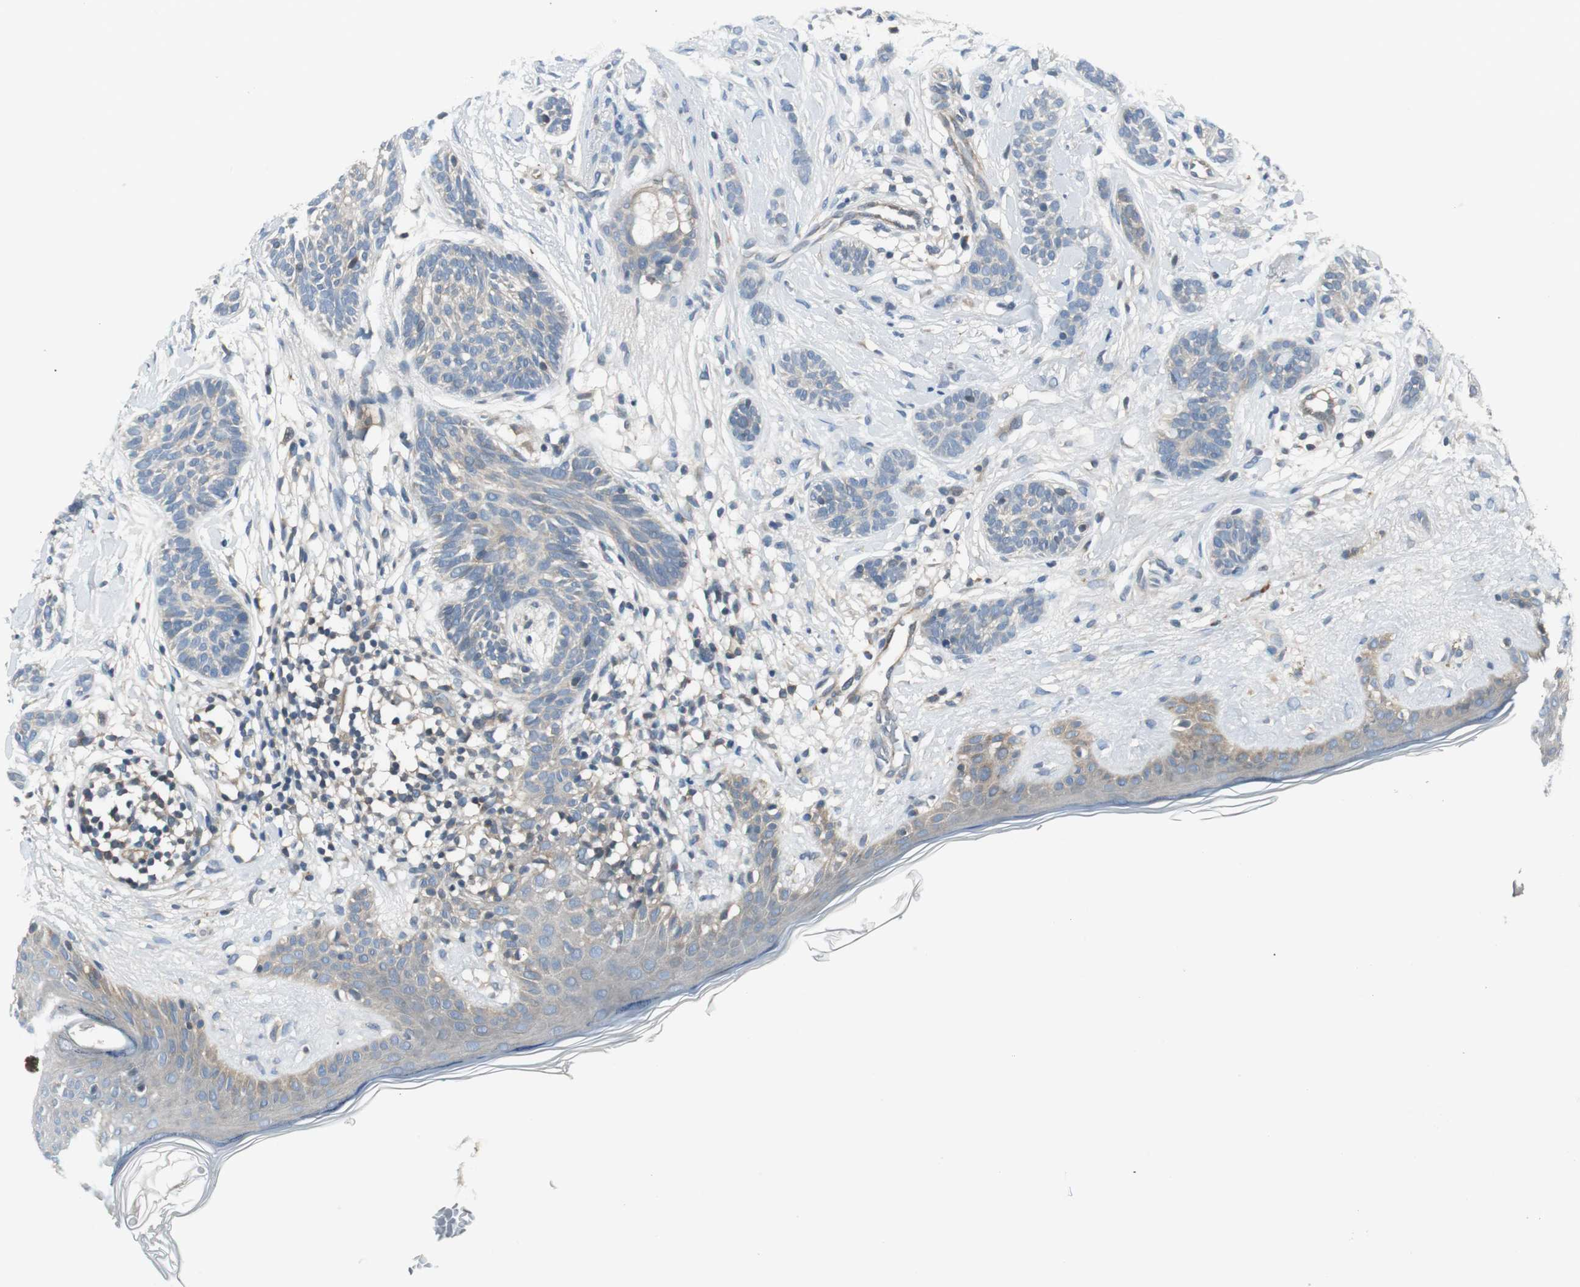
{"staining": {"intensity": "weak", "quantity": ">75%", "location": "cytoplasmic/membranous"}, "tissue": "skin cancer", "cell_type": "Tumor cells", "image_type": "cancer", "snomed": [{"axis": "morphology", "description": "Normal tissue, NOS"}, {"axis": "morphology", "description": "Basal cell carcinoma"}, {"axis": "topography", "description": "Skin"}], "caption": "Immunohistochemistry (IHC) (DAB (3,3'-diaminobenzidine)) staining of human basal cell carcinoma (skin) reveals weak cytoplasmic/membranous protein staining in about >75% of tumor cells.", "gene": "PRKAA1", "patient": {"sex": "male", "age": 63}}